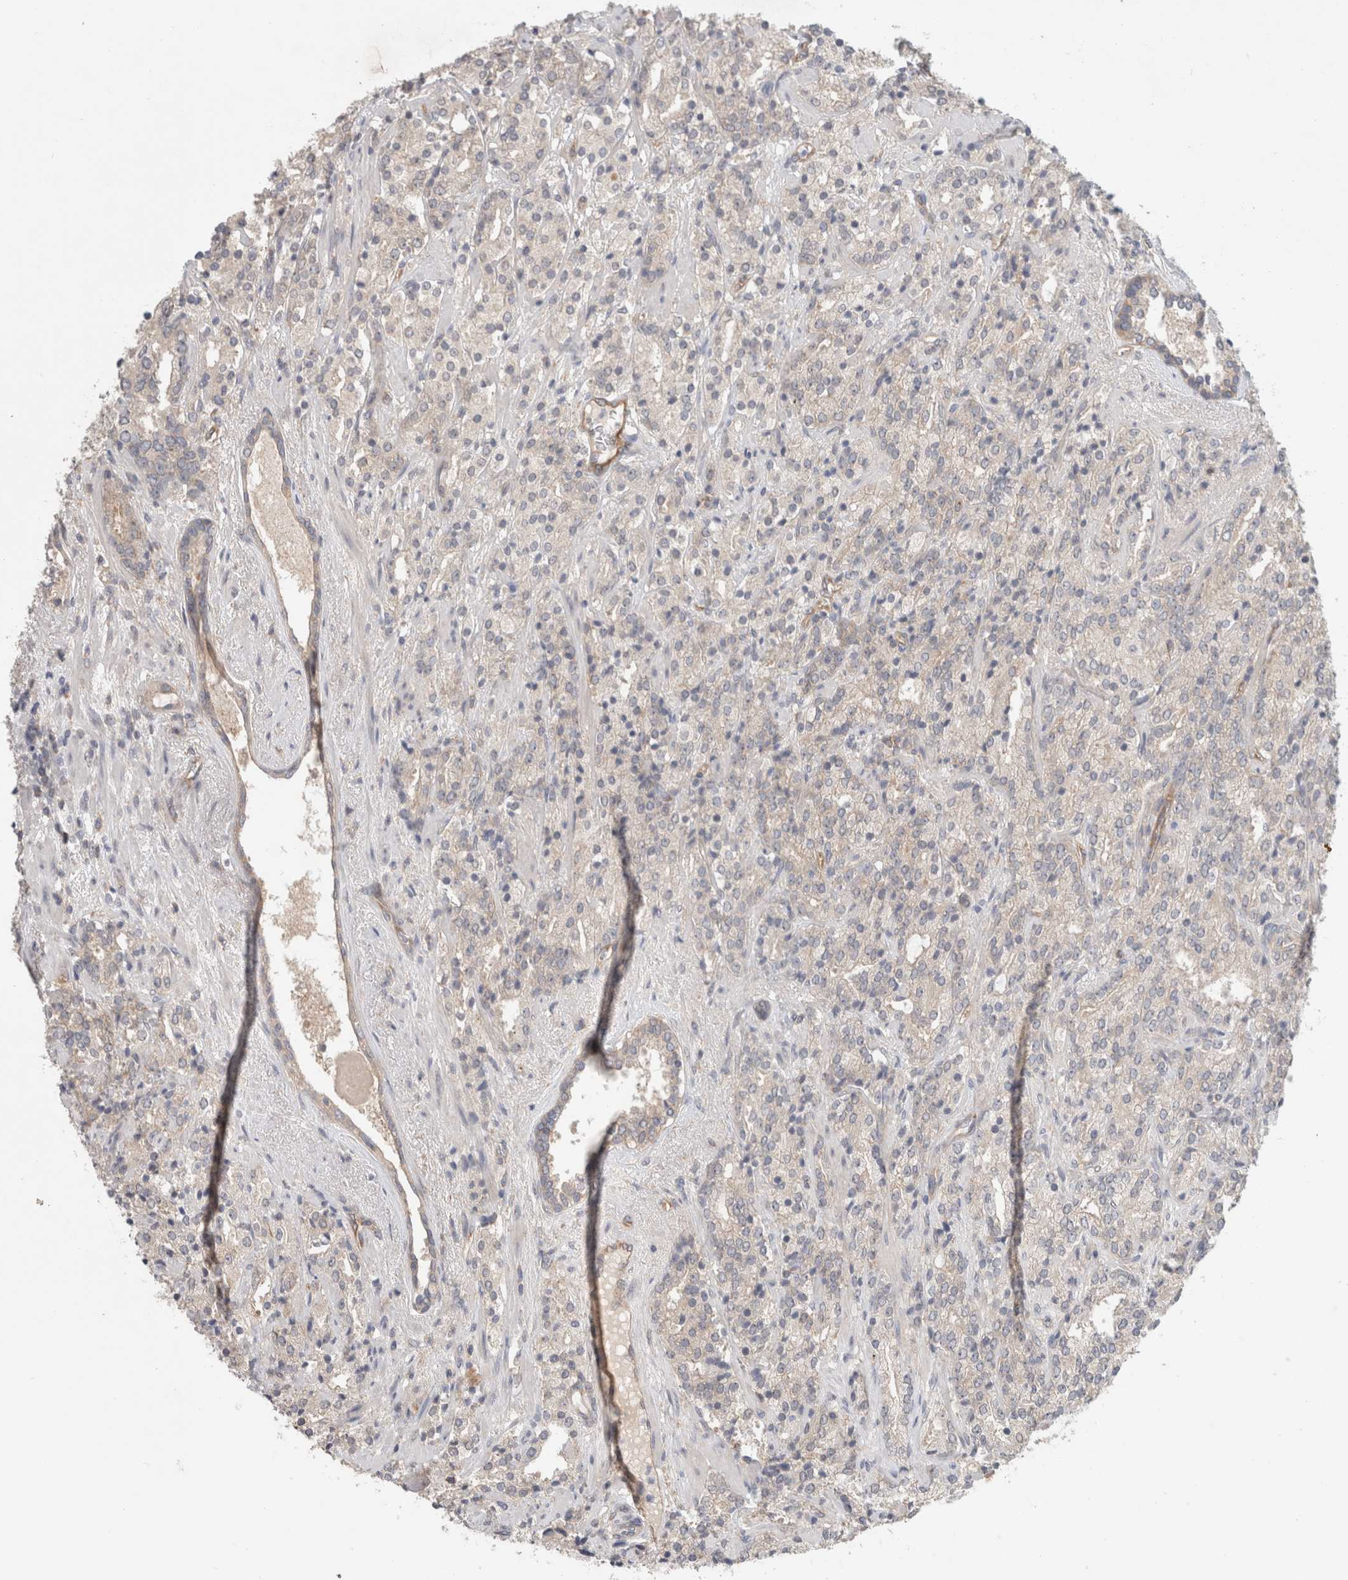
{"staining": {"intensity": "negative", "quantity": "none", "location": "none"}, "tissue": "prostate cancer", "cell_type": "Tumor cells", "image_type": "cancer", "snomed": [{"axis": "morphology", "description": "Adenocarcinoma, High grade"}, {"axis": "topography", "description": "Prostate"}], "caption": "Tumor cells are negative for protein expression in human prostate cancer.", "gene": "RASAL2", "patient": {"sex": "male", "age": 71}}